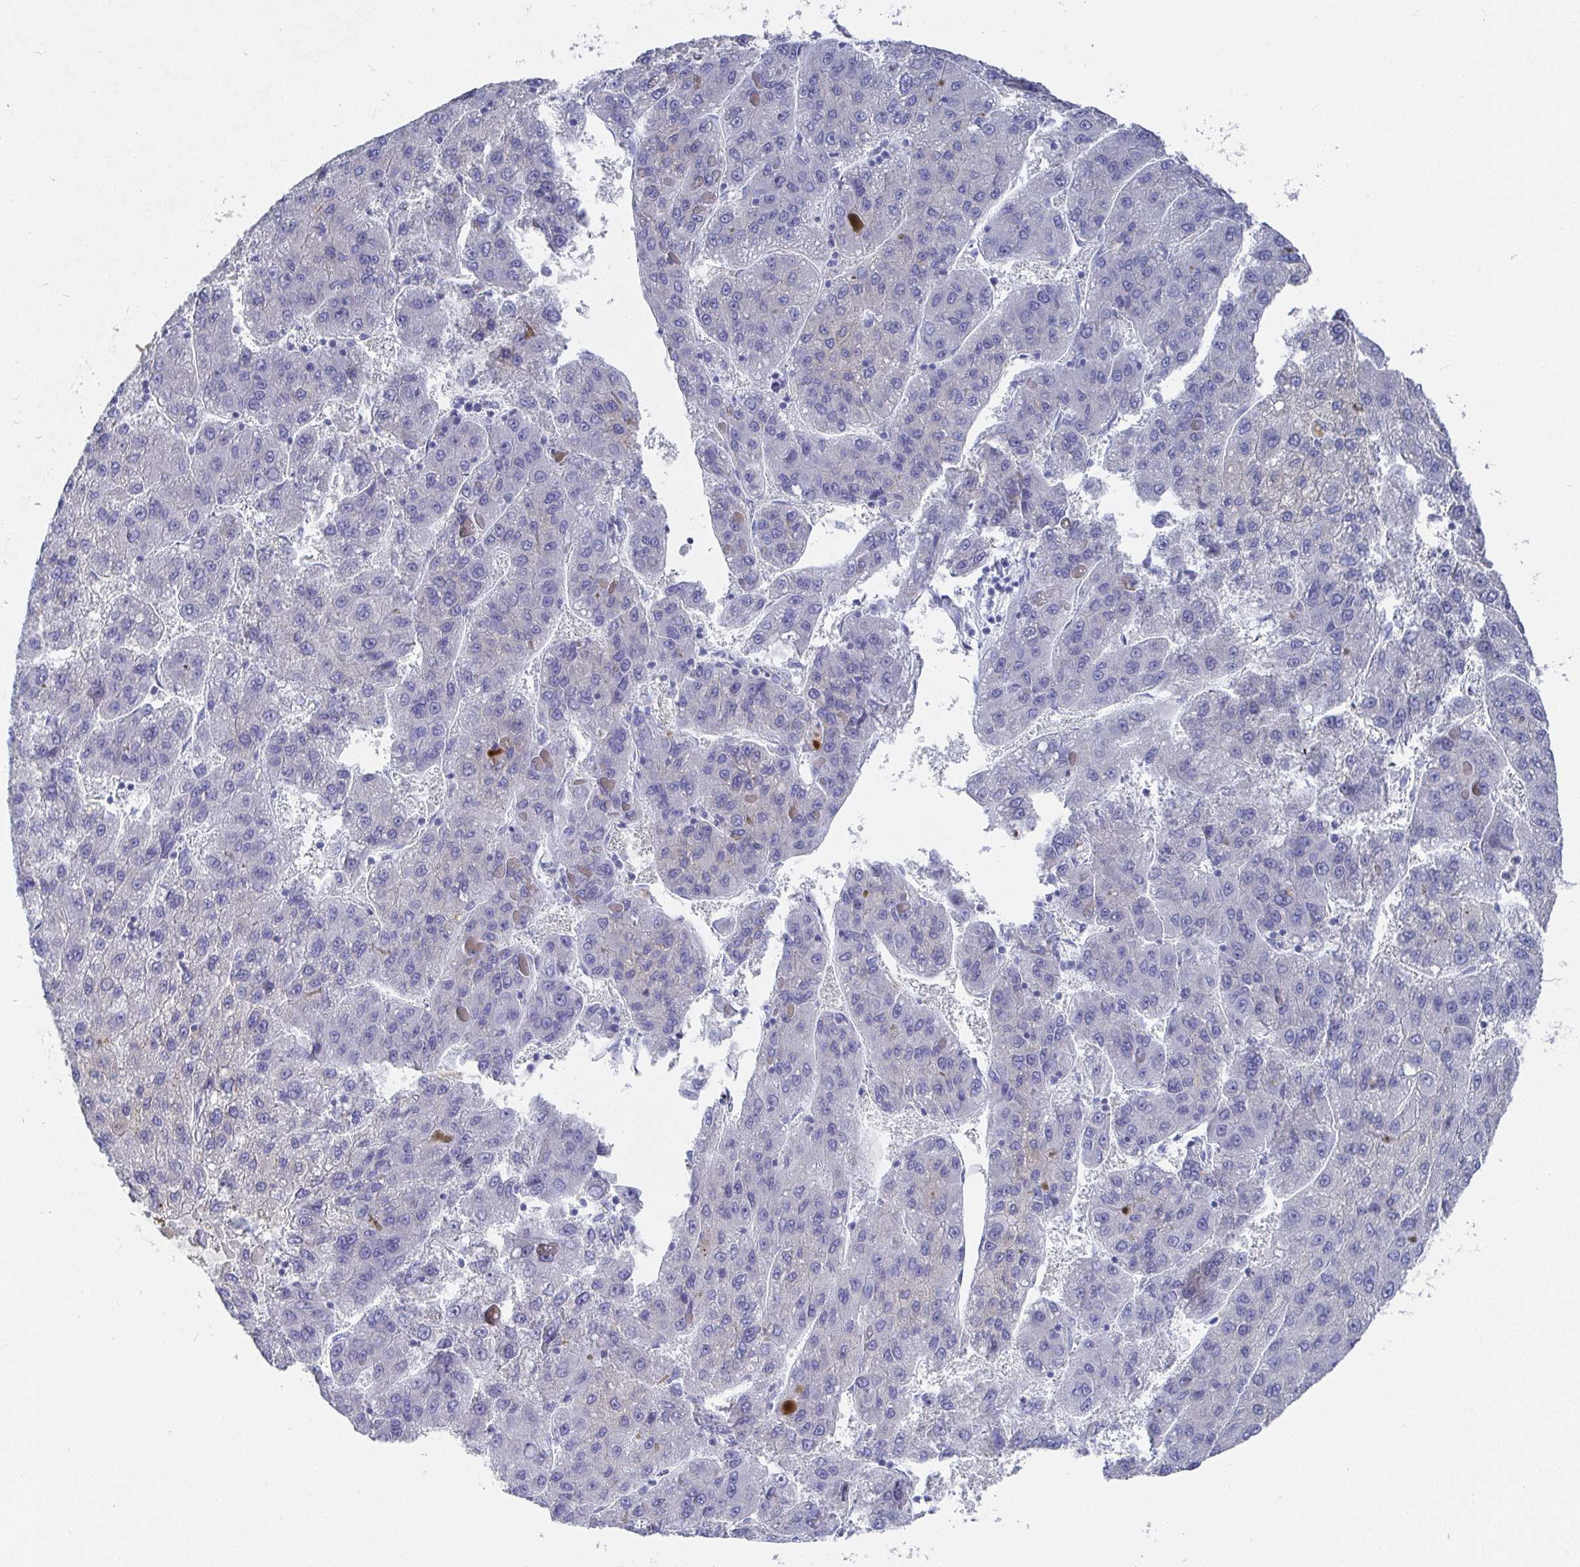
{"staining": {"intensity": "negative", "quantity": "none", "location": "none"}, "tissue": "liver cancer", "cell_type": "Tumor cells", "image_type": "cancer", "snomed": [{"axis": "morphology", "description": "Carcinoma, Hepatocellular, NOS"}, {"axis": "topography", "description": "Liver"}], "caption": "Liver cancer (hepatocellular carcinoma) was stained to show a protein in brown. There is no significant positivity in tumor cells.", "gene": "GRIA1", "patient": {"sex": "female", "age": 82}}